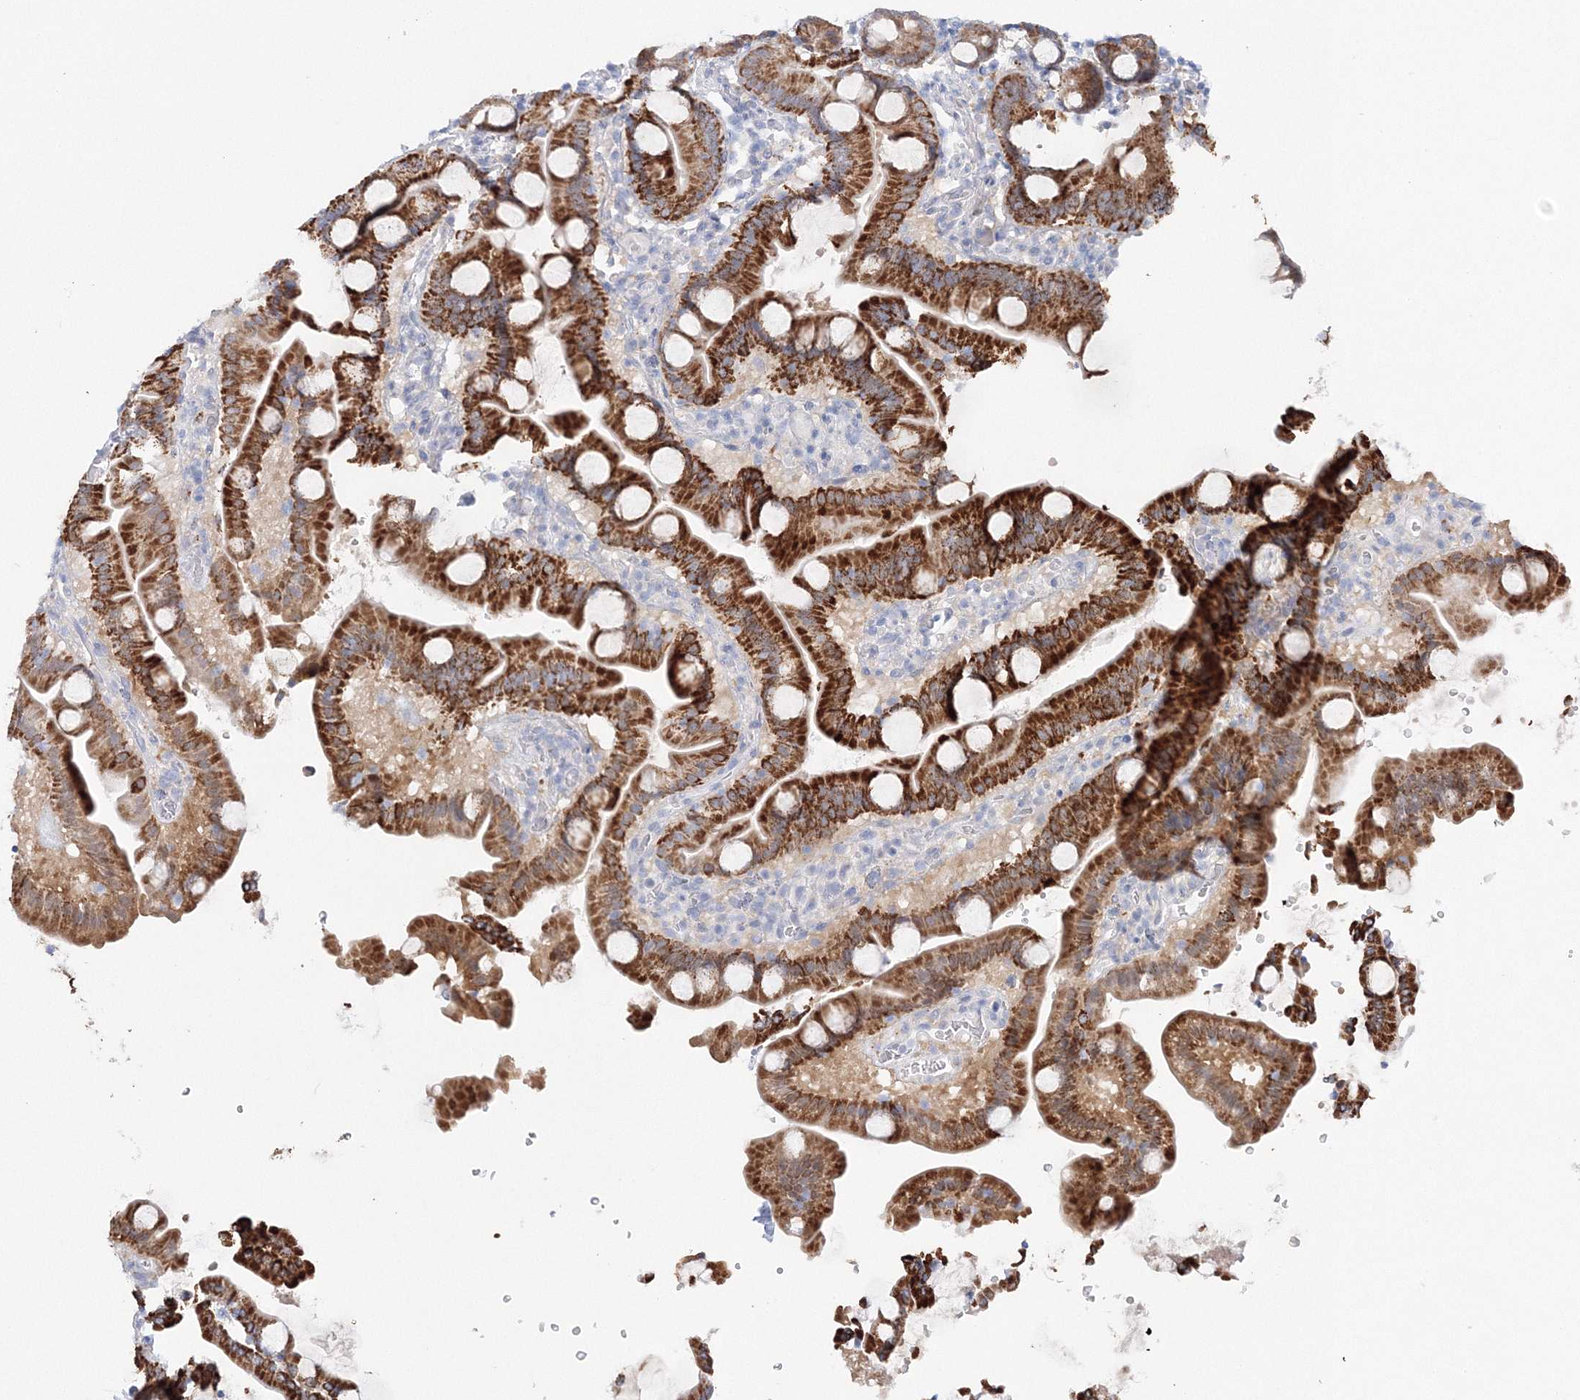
{"staining": {"intensity": "strong", "quantity": ">75%", "location": "cytoplasmic/membranous"}, "tissue": "duodenum", "cell_type": "Glandular cells", "image_type": "normal", "snomed": [{"axis": "morphology", "description": "Normal tissue, NOS"}, {"axis": "topography", "description": "Duodenum"}], "caption": "Normal duodenum shows strong cytoplasmic/membranous staining in approximately >75% of glandular cells, visualized by immunohistochemistry. Nuclei are stained in blue.", "gene": "HMGCS1", "patient": {"sex": "male", "age": 55}}